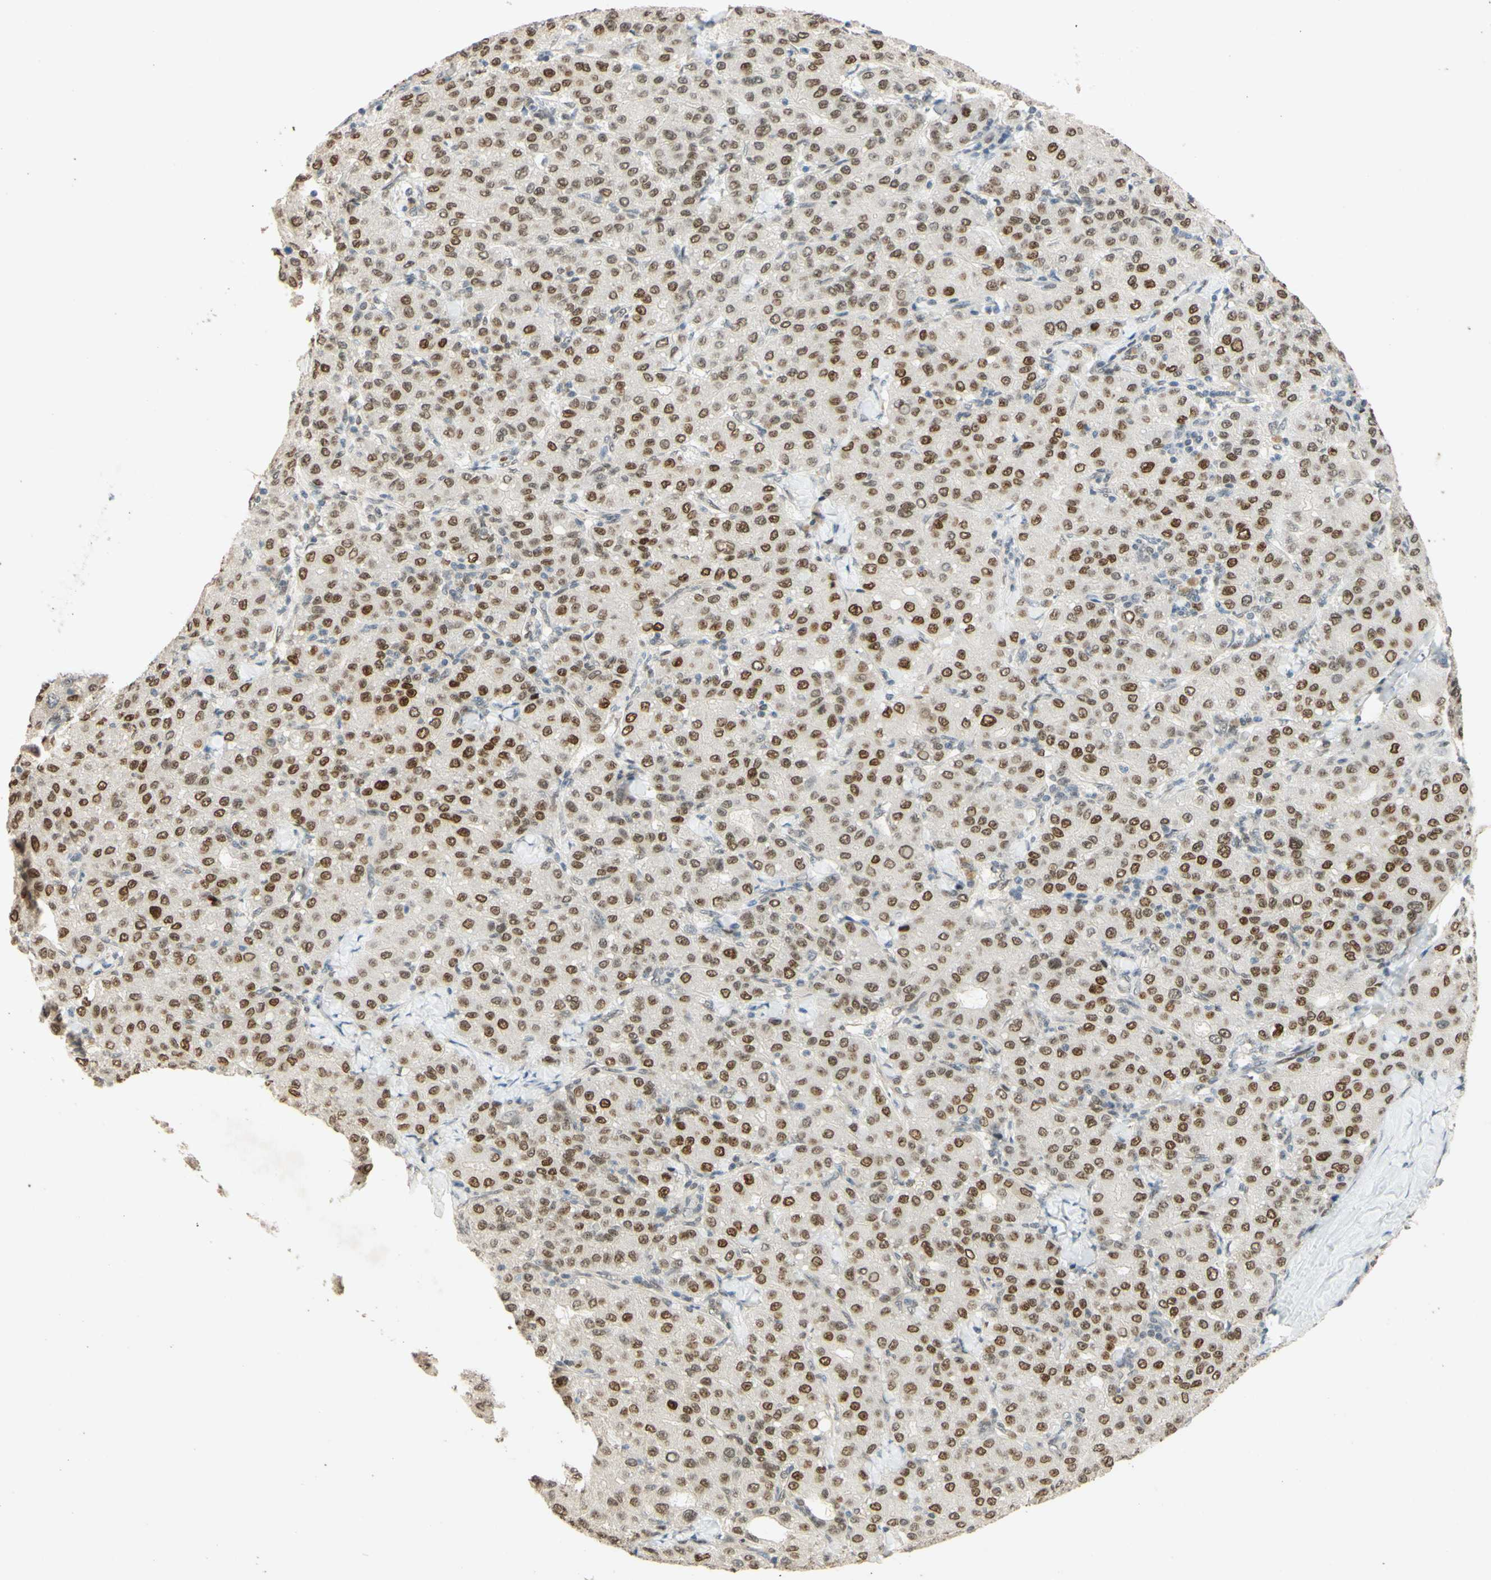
{"staining": {"intensity": "moderate", "quantity": ">75%", "location": "nuclear"}, "tissue": "liver cancer", "cell_type": "Tumor cells", "image_type": "cancer", "snomed": [{"axis": "morphology", "description": "Carcinoma, Hepatocellular, NOS"}, {"axis": "topography", "description": "Liver"}], "caption": "The histopathology image reveals immunohistochemical staining of liver hepatocellular carcinoma. There is moderate nuclear staining is seen in approximately >75% of tumor cells.", "gene": "POLB", "patient": {"sex": "male", "age": 65}}